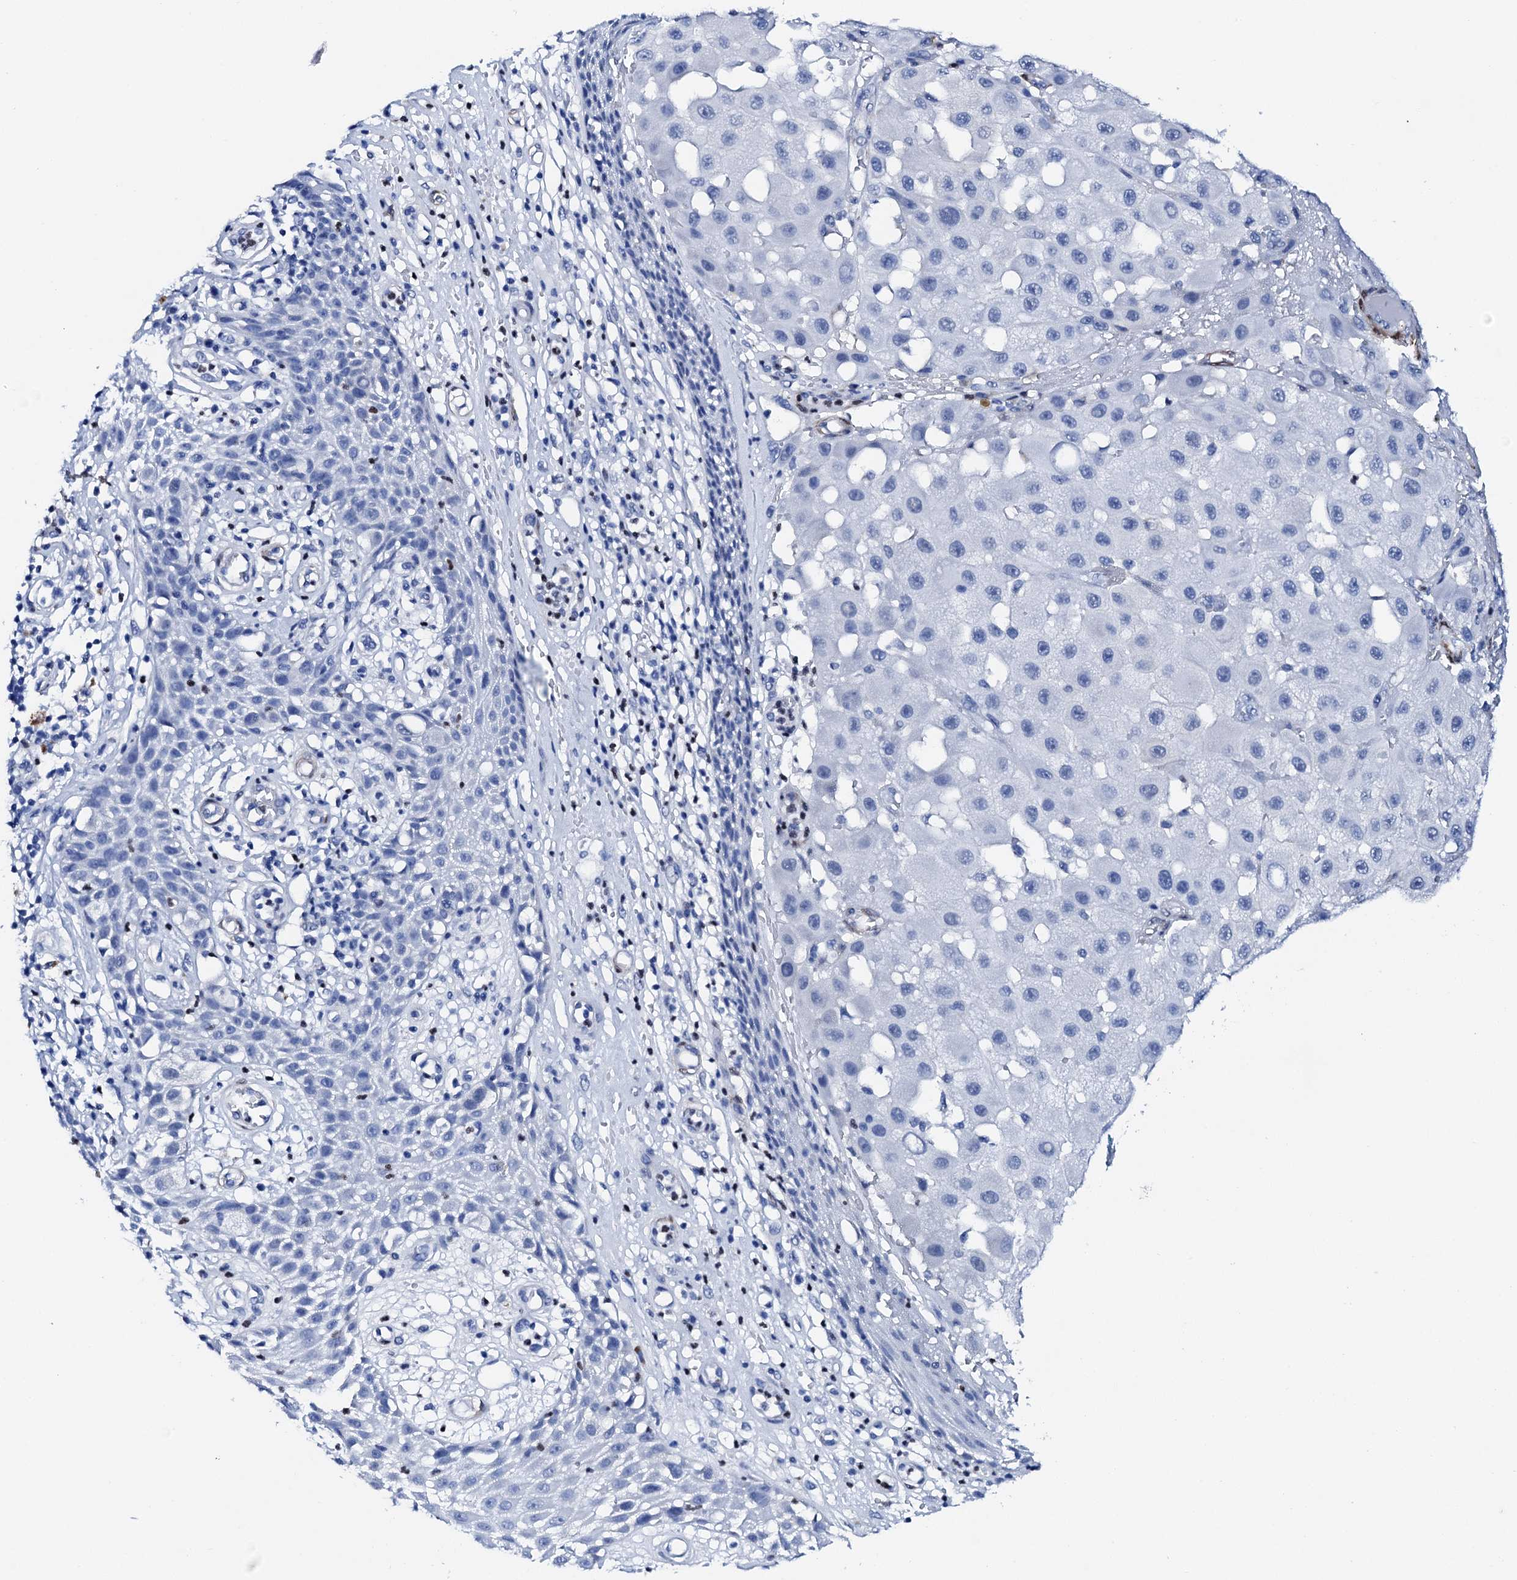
{"staining": {"intensity": "negative", "quantity": "none", "location": "none"}, "tissue": "melanoma", "cell_type": "Tumor cells", "image_type": "cancer", "snomed": [{"axis": "morphology", "description": "Malignant melanoma, NOS"}, {"axis": "topography", "description": "Skin"}], "caption": "This histopathology image is of melanoma stained with immunohistochemistry (IHC) to label a protein in brown with the nuclei are counter-stained blue. There is no staining in tumor cells. The staining is performed using DAB (3,3'-diaminobenzidine) brown chromogen with nuclei counter-stained in using hematoxylin.", "gene": "NRIP2", "patient": {"sex": "female", "age": 81}}